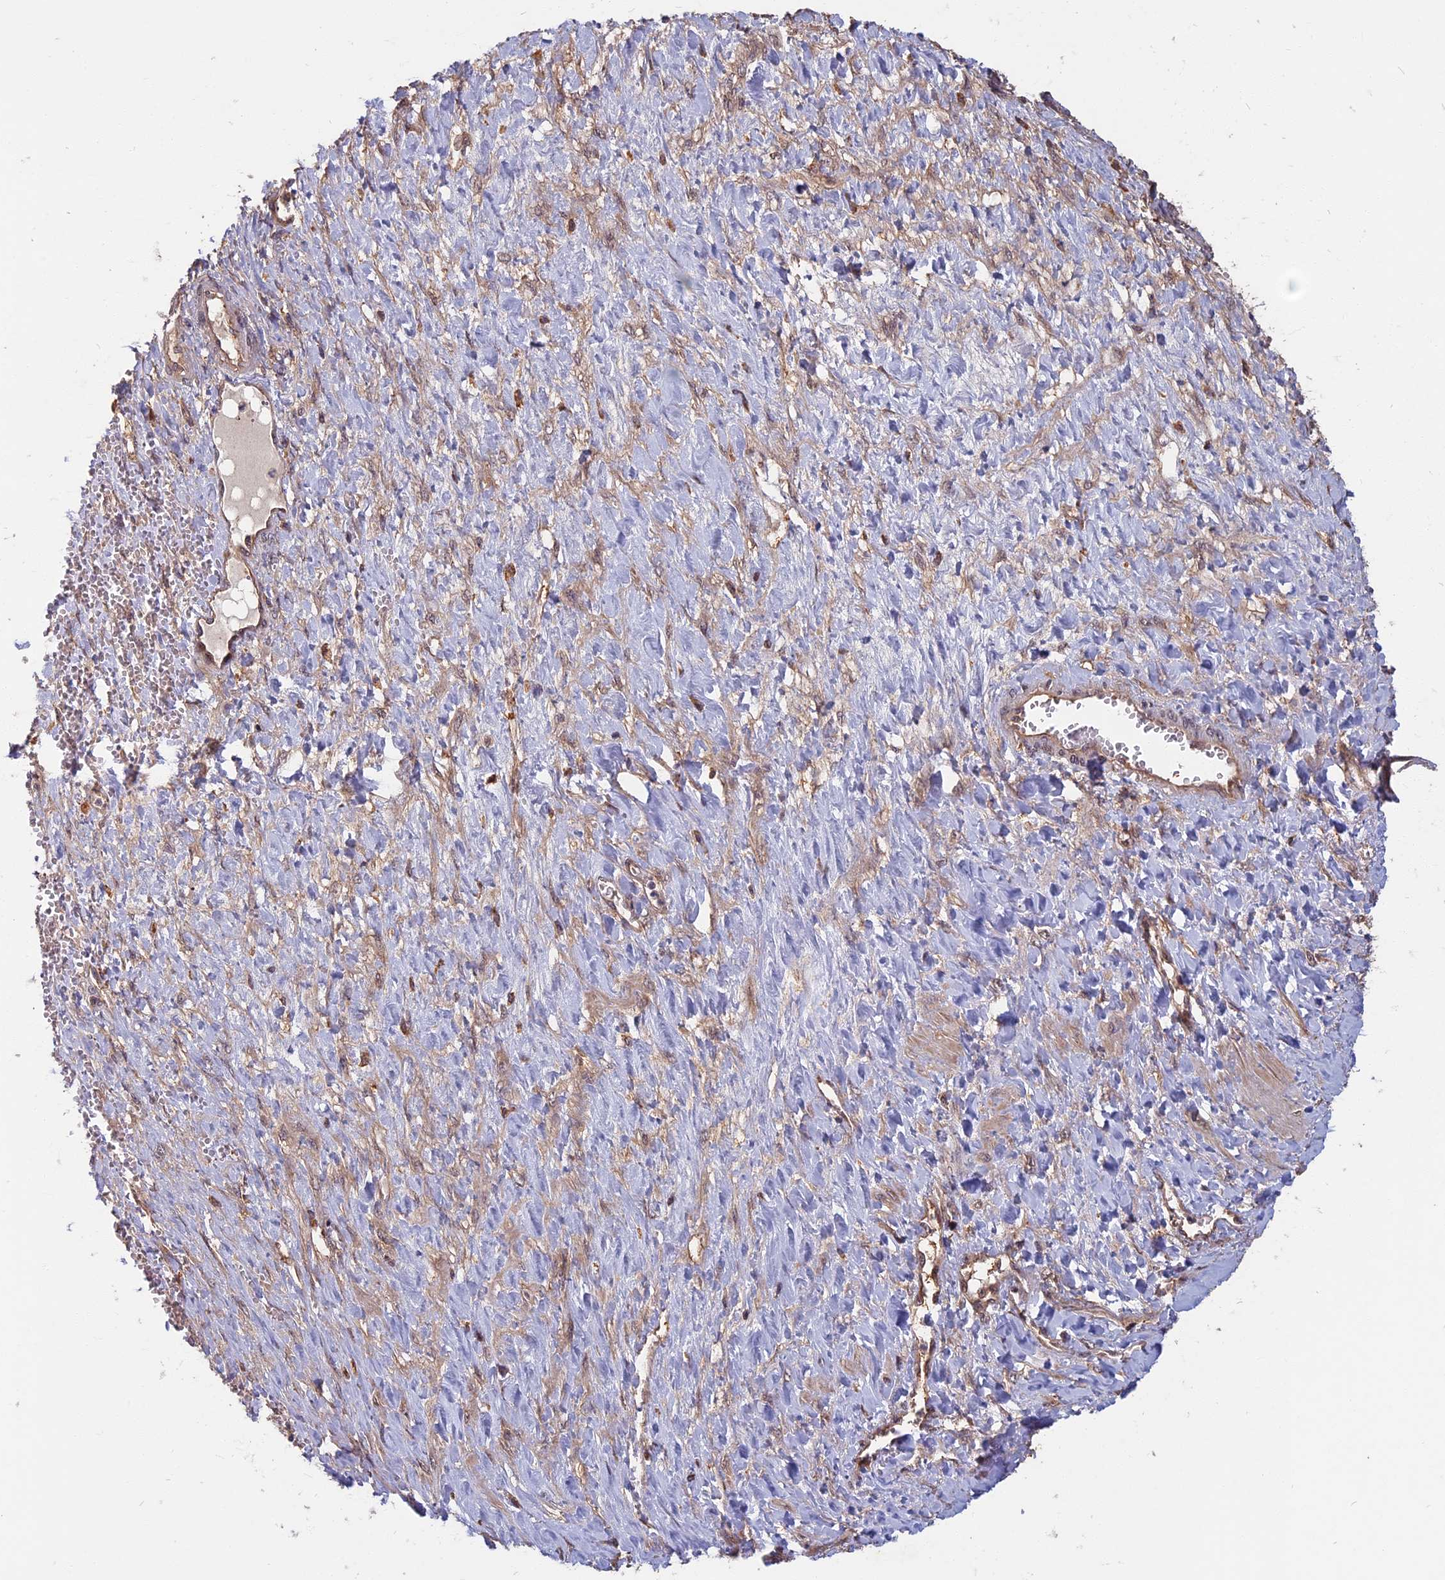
{"staining": {"intensity": "moderate", "quantity": "<25%", "location": "cytoplasmic/membranous"}, "tissue": "ovarian cancer", "cell_type": "Tumor cells", "image_type": "cancer", "snomed": [{"axis": "morphology", "description": "Cystadenocarcinoma, mucinous, NOS"}, {"axis": "topography", "description": "Ovary"}], "caption": "Ovarian cancer stained with immunohistochemistry (IHC) demonstrates moderate cytoplasmic/membranous expression in about <25% of tumor cells.", "gene": "SPG11", "patient": {"sex": "female", "age": 73}}